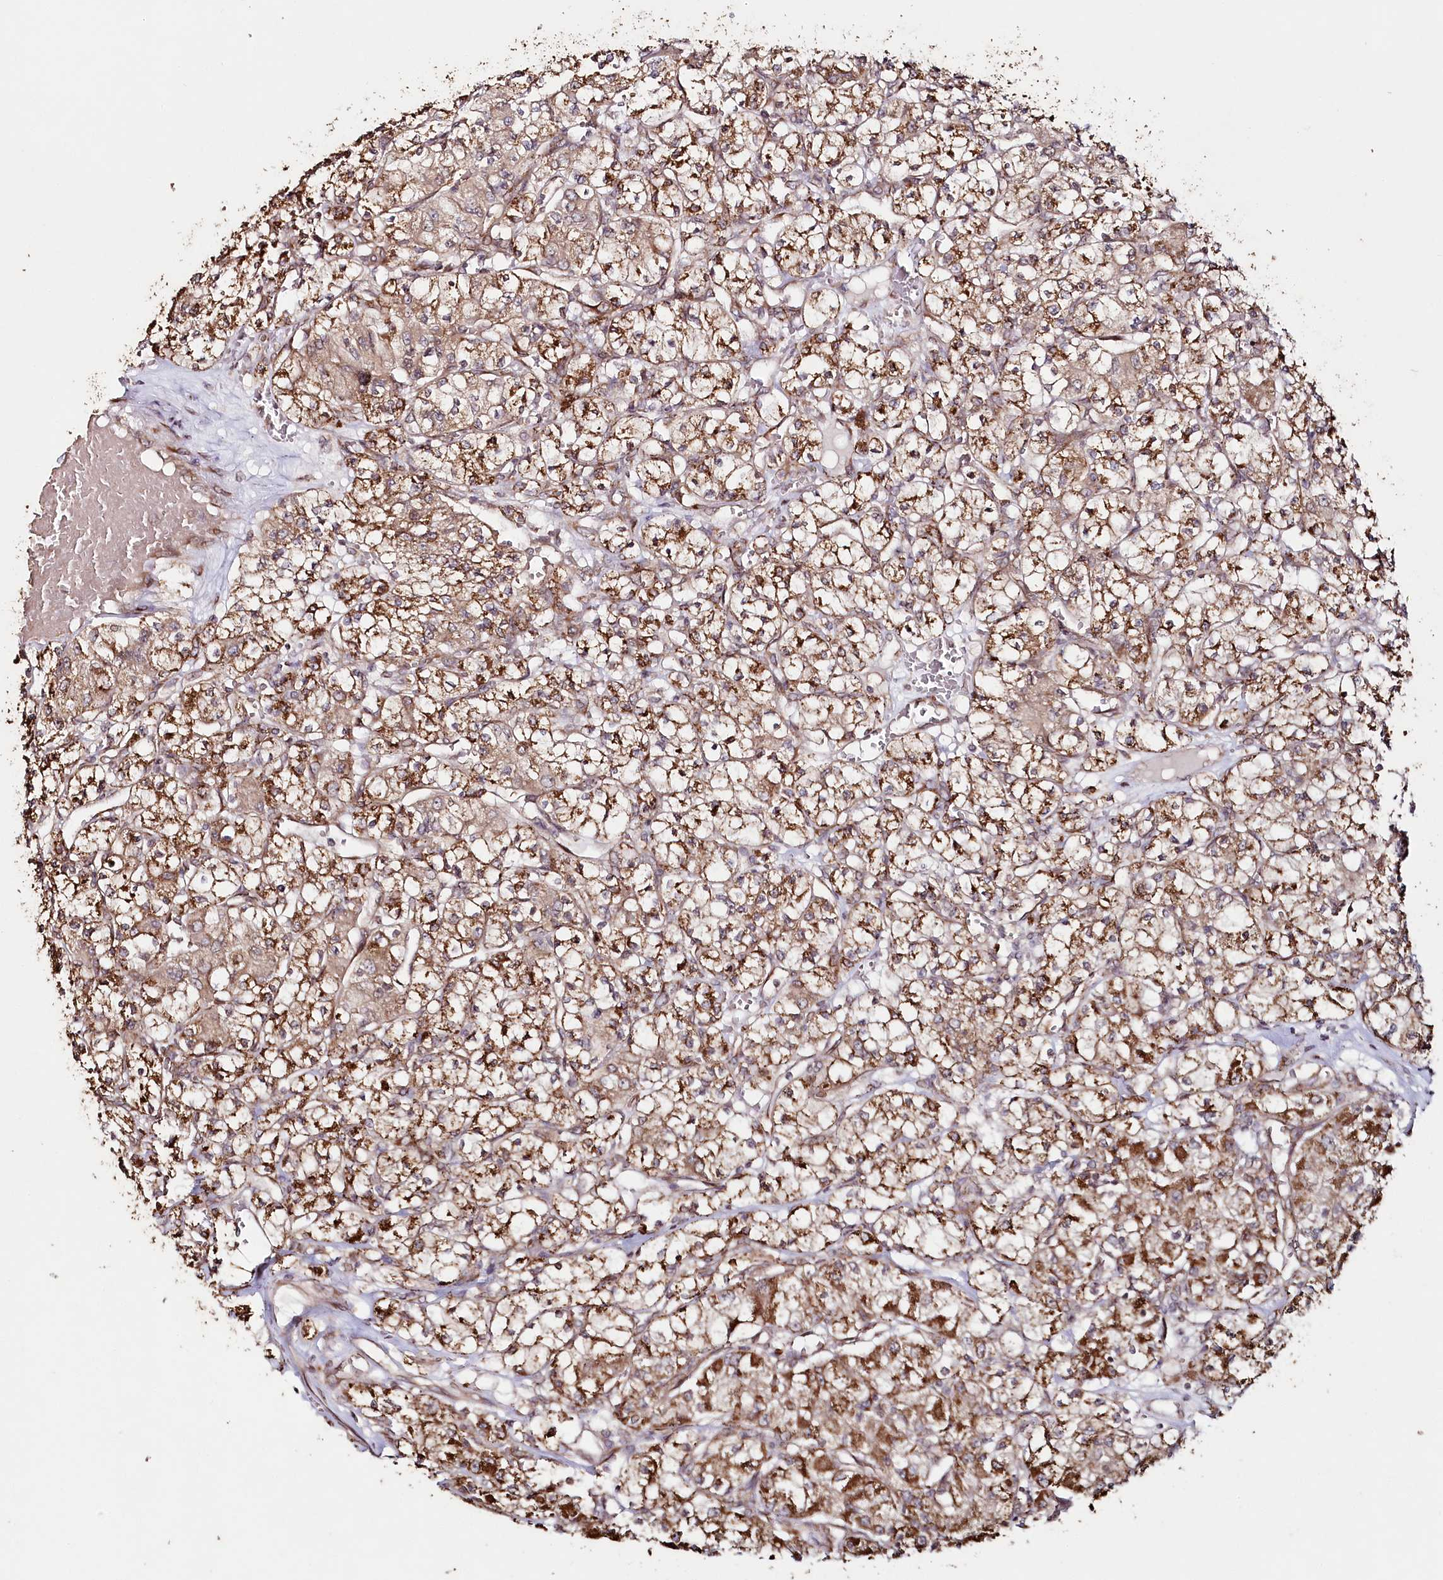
{"staining": {"intensity": "strong", "quantity": ">75%", "location": "cytoplasmic/membranous"}, "tissue": "renal cancer", "cell_type": "Tumor cells", "image_type": "cancer", "snomed": [{"axis": "morphology", "description": "Adenocarcinoma, NOS"}, {"axis": "topography", "description": "Kidney"}], "caption": "Brown immunohistochemical staining in human renal cancer displays strong cytoplasmic/membranous expression in about >75% of tumor cells.", "gene": "OTUD4", "patient": {"sex": "female", "age": 59}}